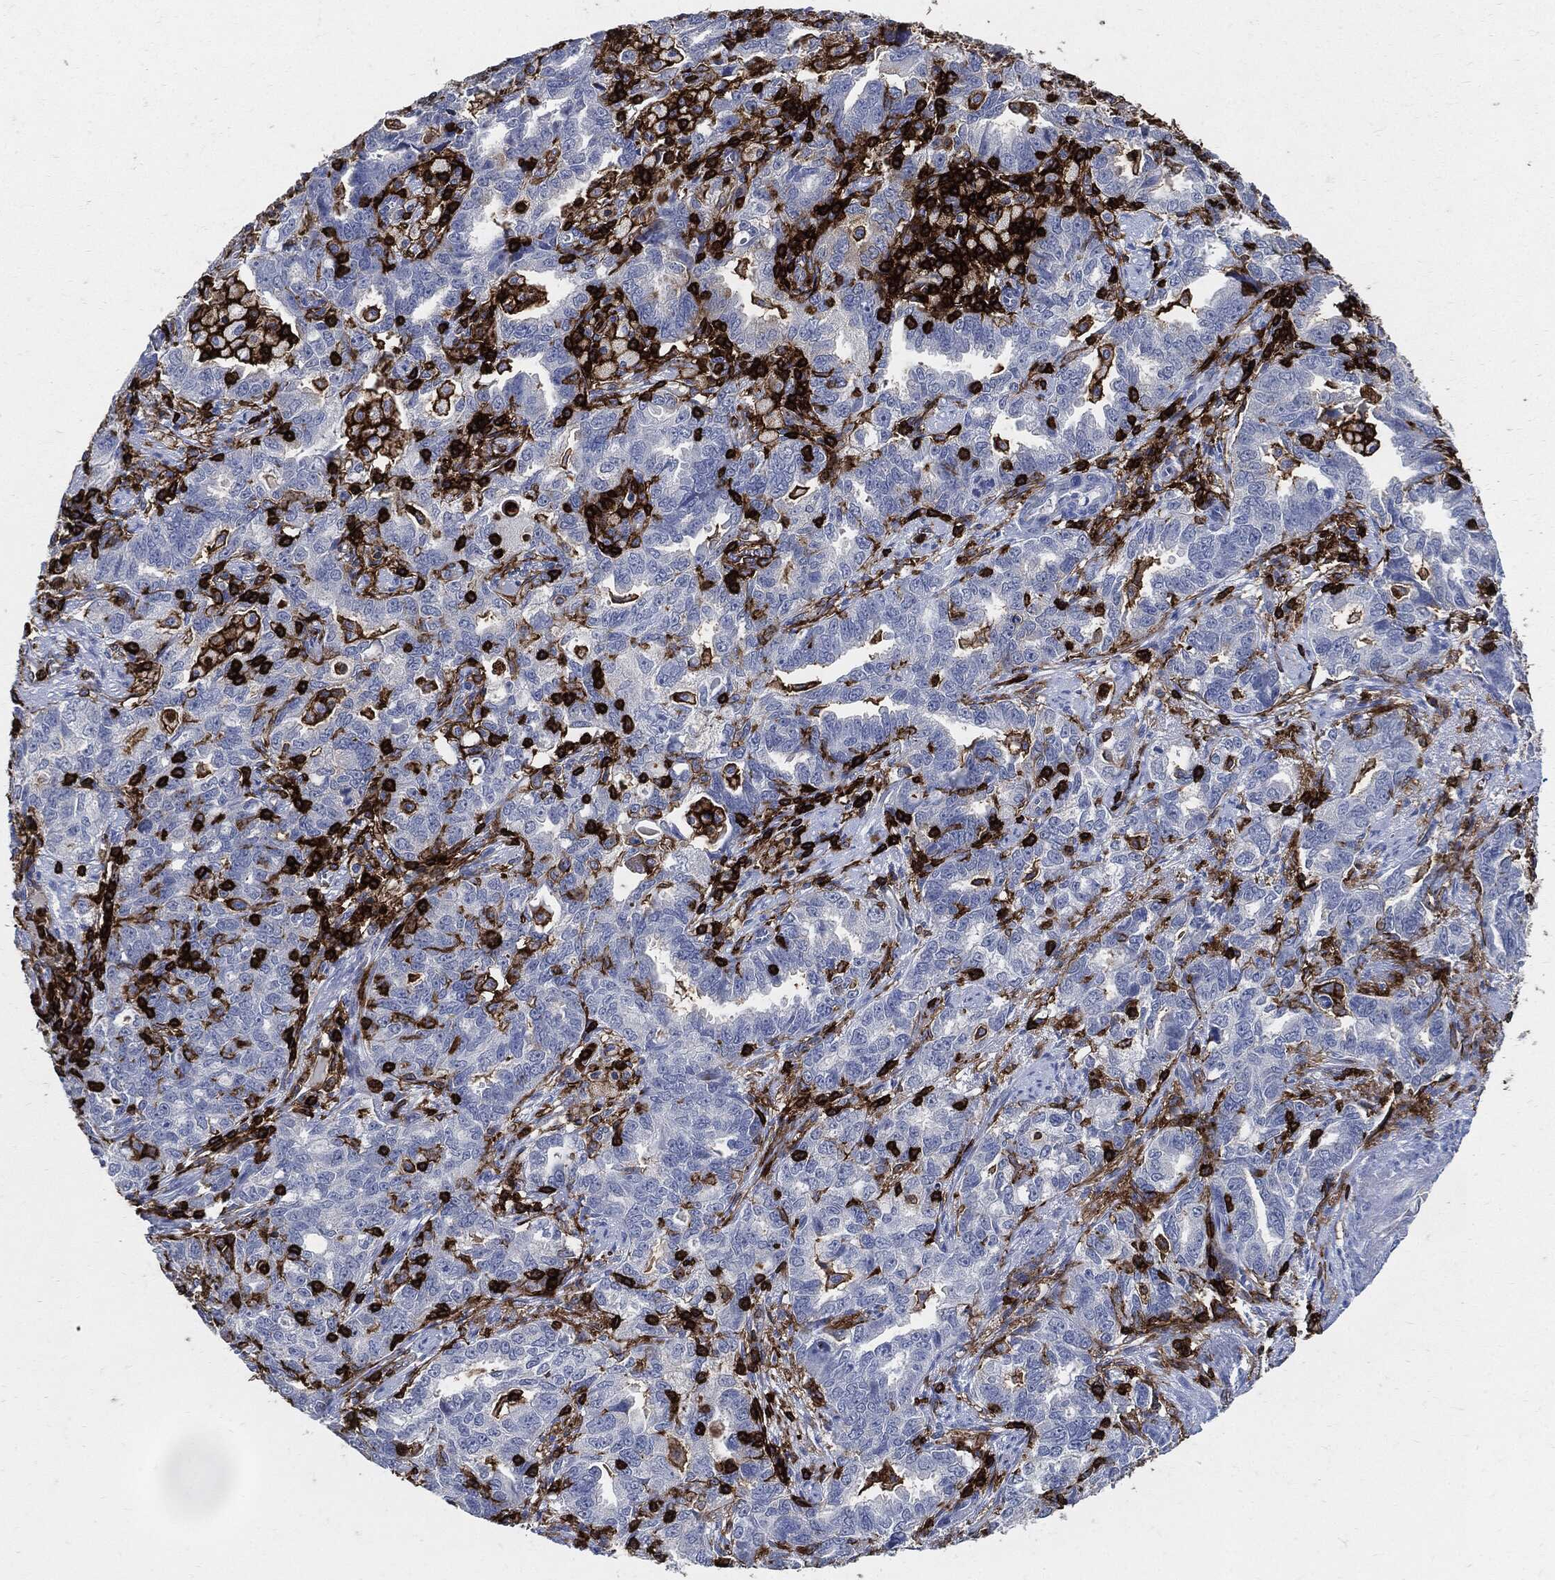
{"staining": {"intensity": "negative", "quantity": "none", "location": "none"}, "tissue": "ovarian cancer", "cell_type": "Tumor cells", "image_type": "cancer", "snomed": [{"axis": "morphology", "description": "Cystadenocarcinoma, serous, NOS"}, {"axis": "topography", "description": "Ovary"}], "caption": "Tumor cells show no significant protein staining in ovarian cancer (serous cystadenocarcinoma).", "gene": "PTPRC", "patient": {"sex": "female", "age": 51}}